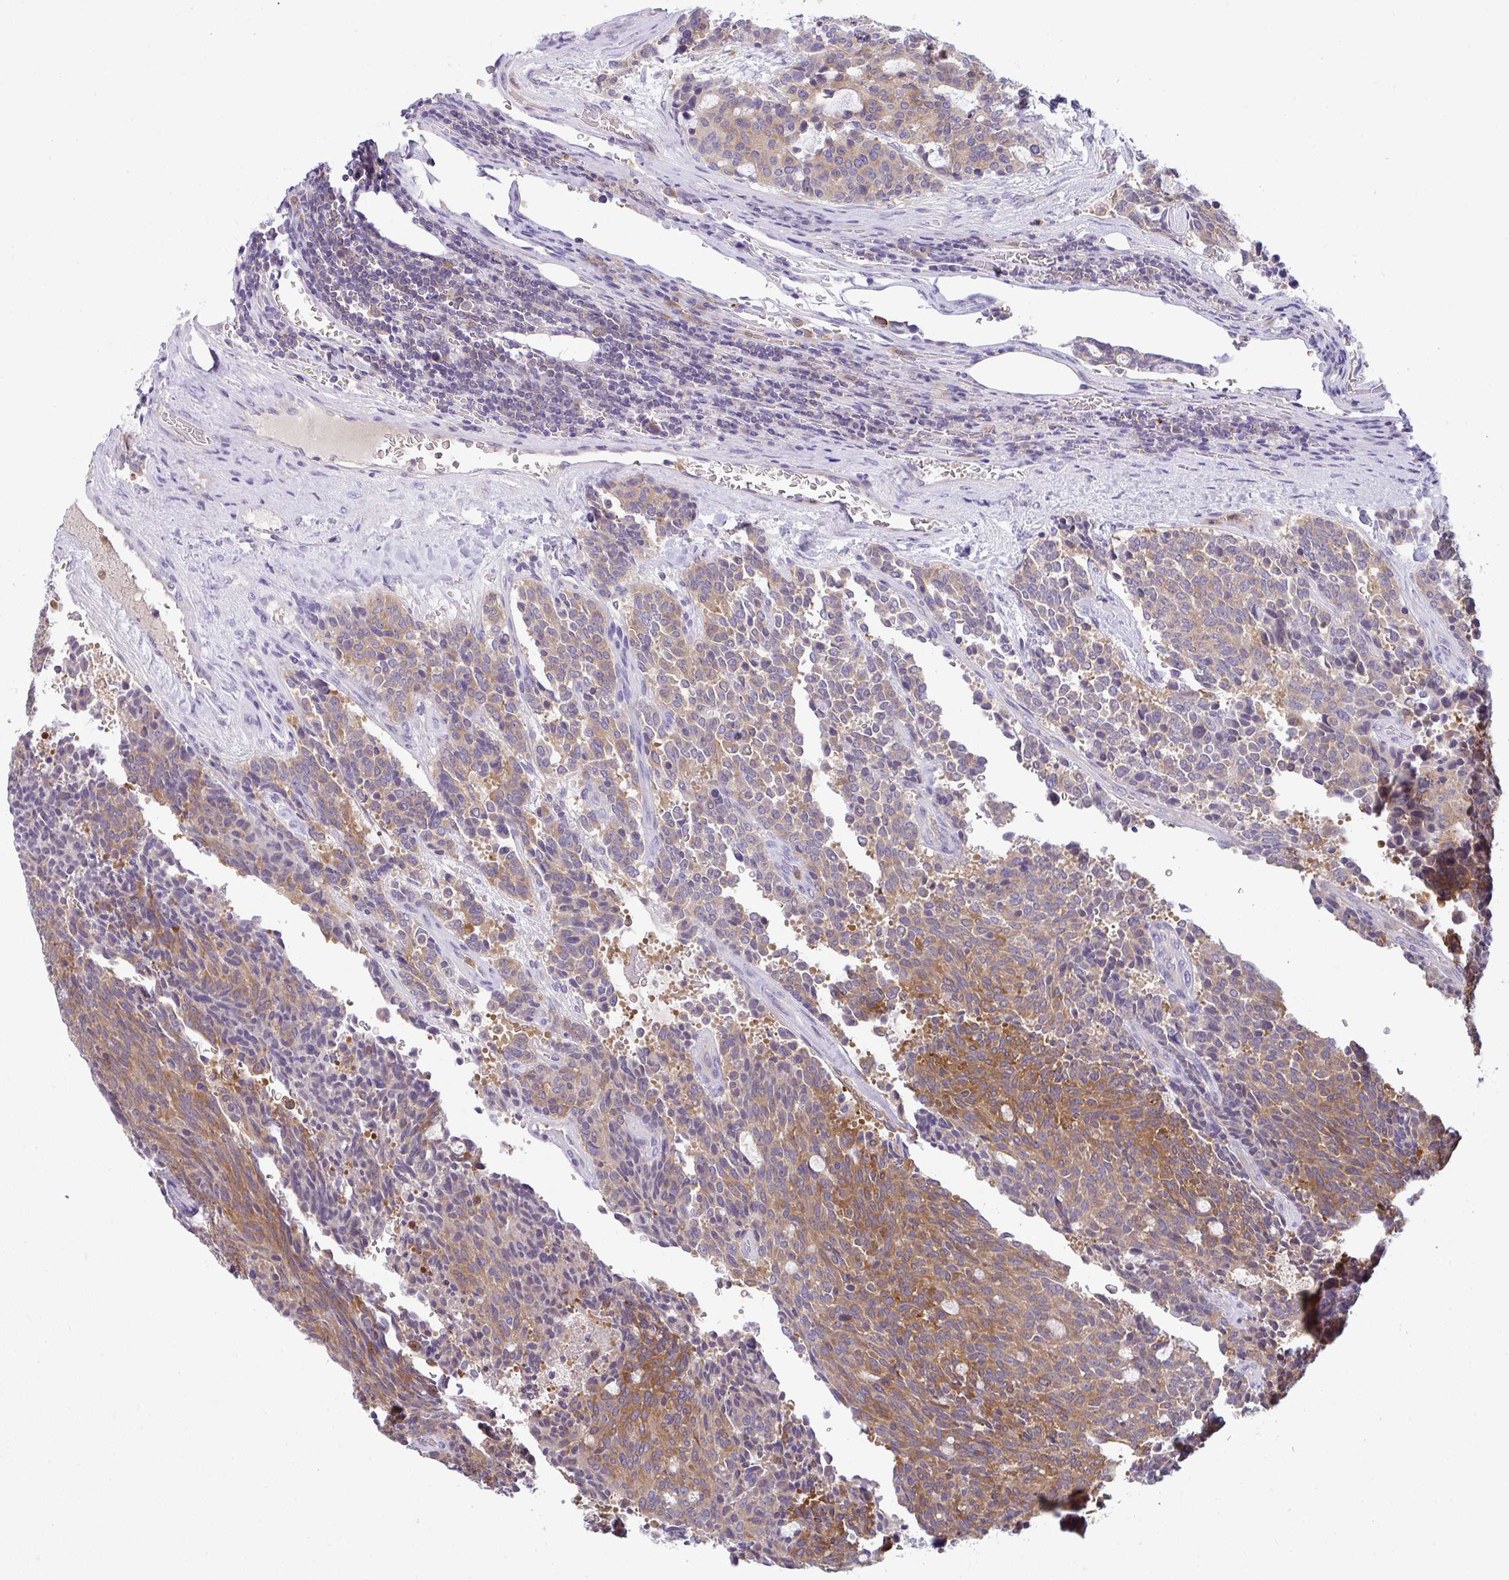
{"staining": {"intensity": "moderate", "quantity": ">75%", "location": "cytoplasmic/membranous"}, "tissue": "carcinoid", "cell_type": "Tumor cells", "image_type": "cancer", "snomed": [{"axis": "morphology", "description": "Carcinoid, malignant, NOS"}, {"axis": "topography", "description": "Pancreas"}], "caption": "About >75% of tumor cells in carcinoid (malignant) exhibit moderate cytoplasmic/membranous protein staining as visualized by brown immunohistochemical staining.", "gene": "SLC30A6", "patient": {"sex": "female", "age": 54}}